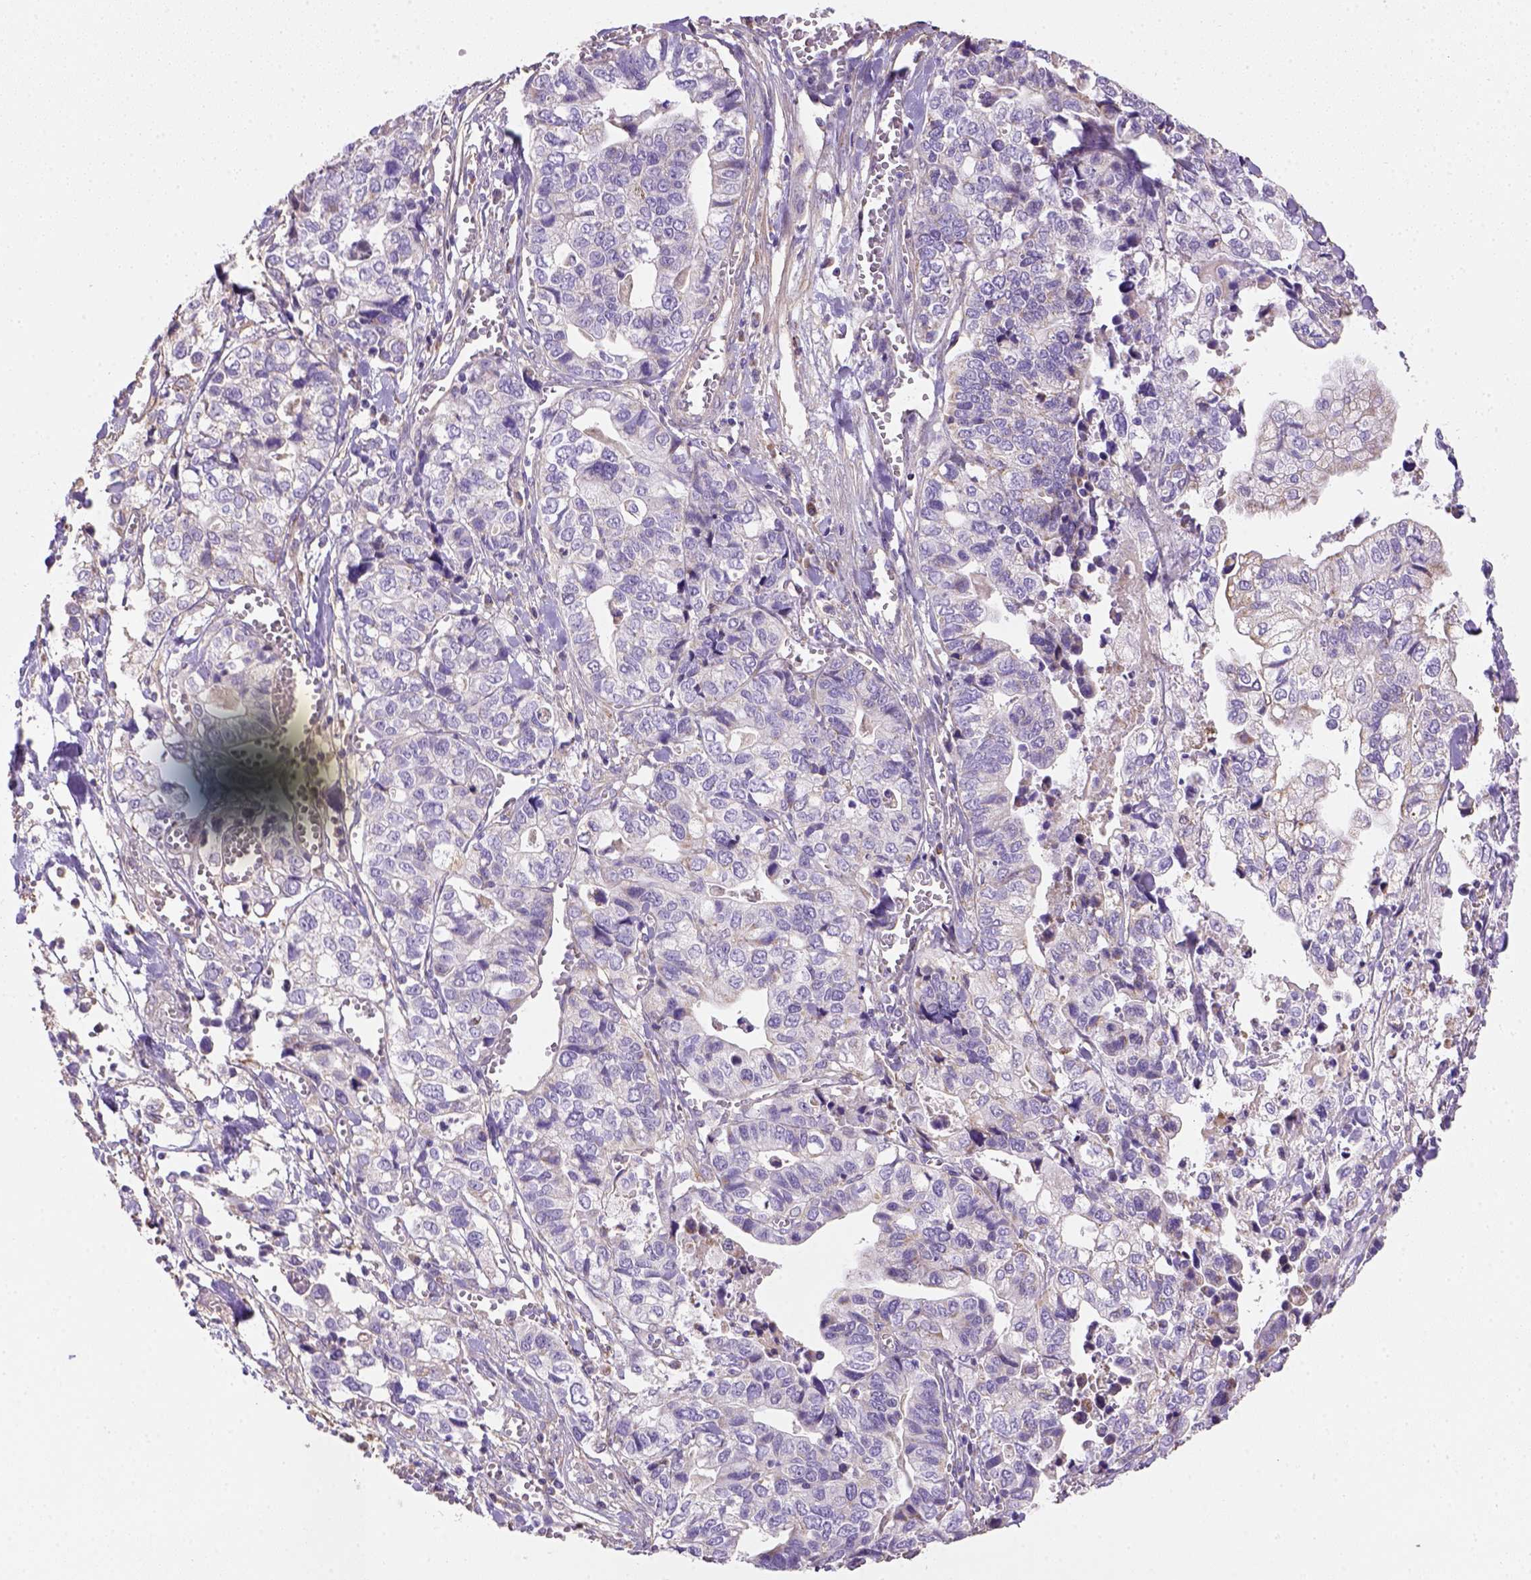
{"staining": {"intensity": "negative", "quantity": "none", "location": "none"}, "tissue": "stomach cancer", "cell_type": "Tumor cells", "image_type": "cancer", "snomed": [{"axis": "morphology", "description": "Adenocarcinoma, NOS"}, {"axis": "topography", "description": "Stomach, upper"}], "caption": "Stomach adenocarcinoma stained for a protein using IHC shows no positivity tumor cells.", "gene": "HTRA1", "patient": {"sex": "female", "age": 67}}